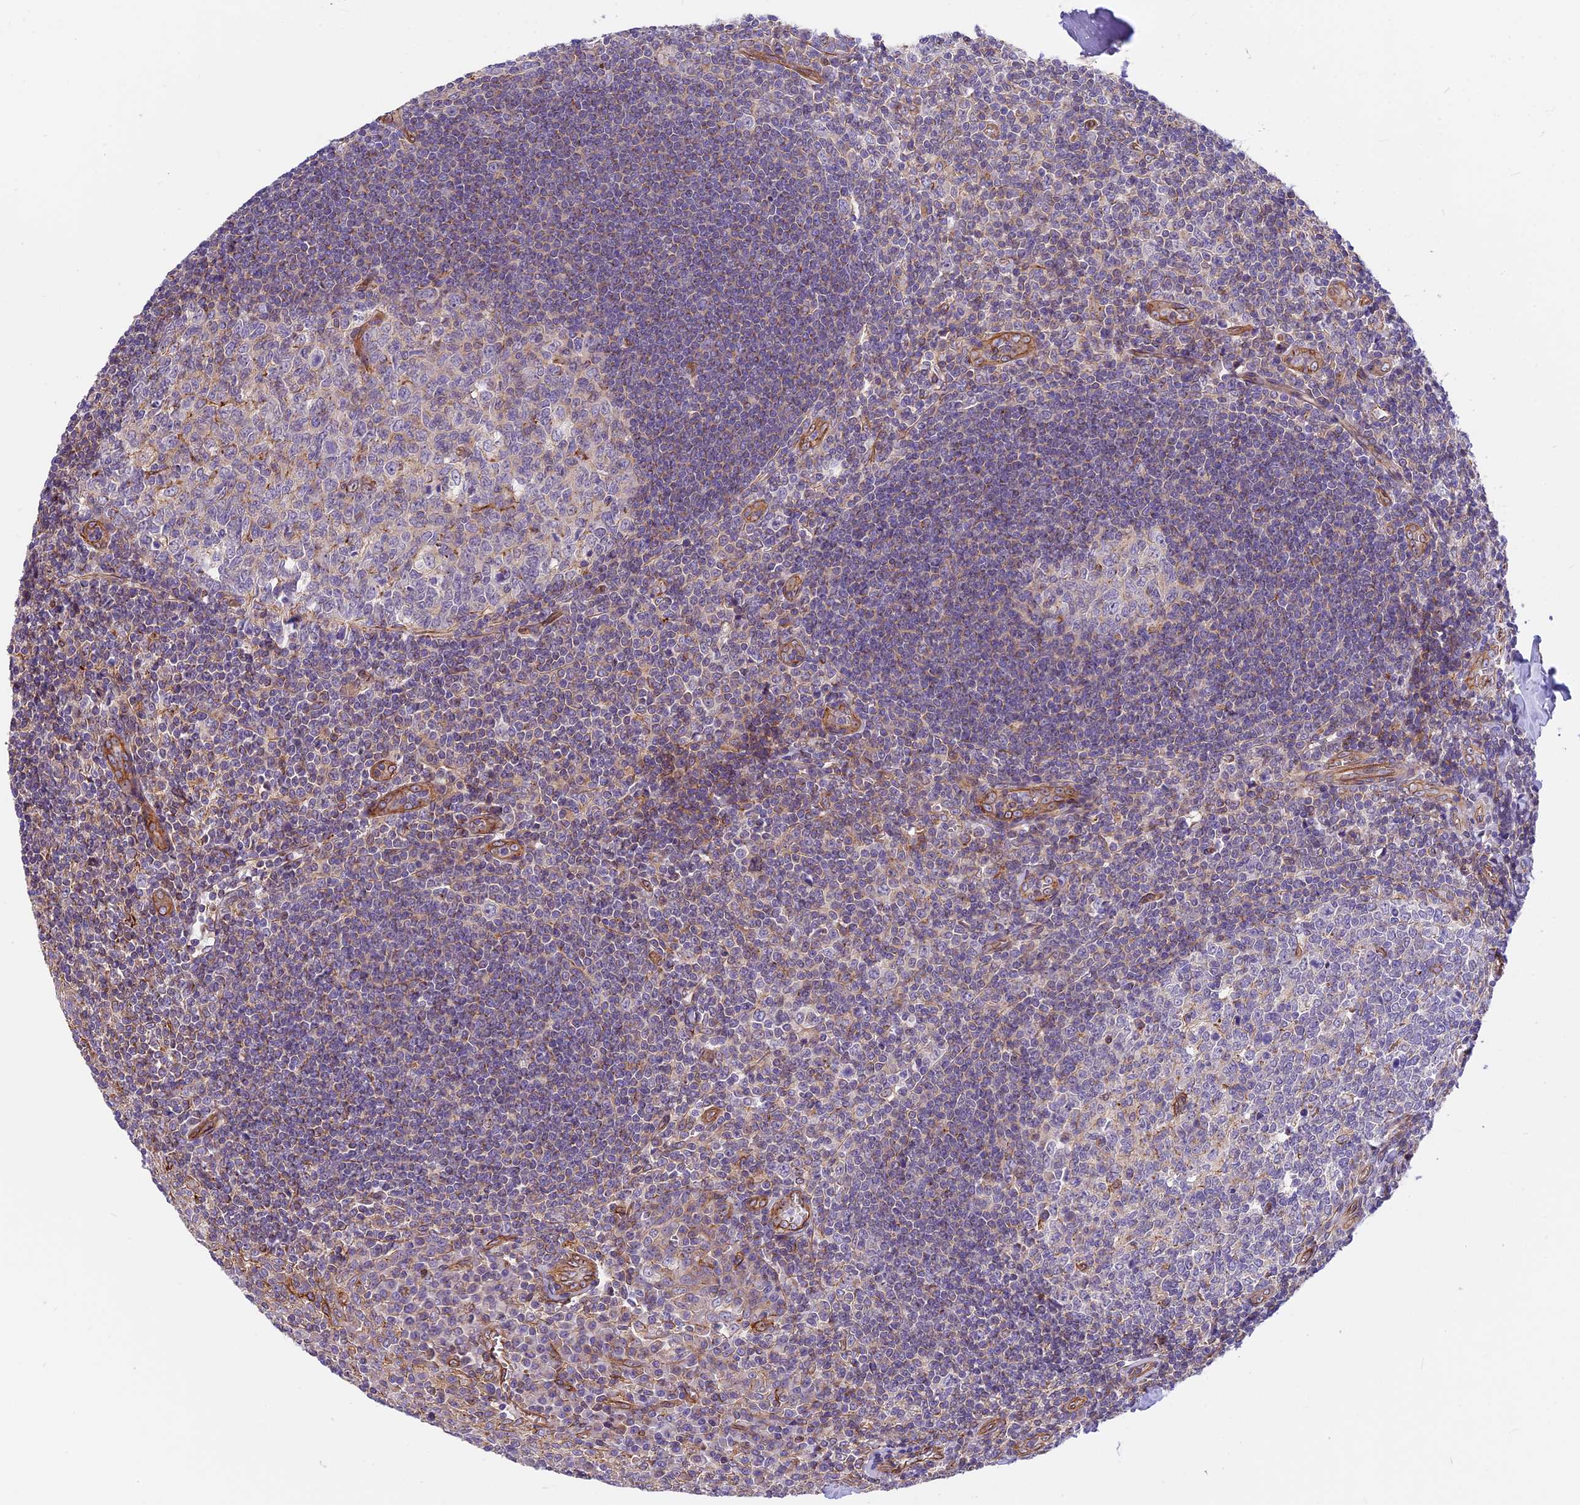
{"staining": {"intensity": "negative", "quantity": "none", "location": "none"}, "tissue": "tonsil", "cell_type": "Germinal center cells", "image_type": "normal", "snomed": [{"axis": "morphology", "description": "Normal tissue, NOS"}, {"axis": "topography", "description": "Tonsil"}], "caption": "Immunohistochemistry (IHC) image of normal tonsil: tonsil stained with DAB shows no significant protein staining in germinal center cells.", "gene": "MED20", "patient": {"sex": "male", "age": 27}}